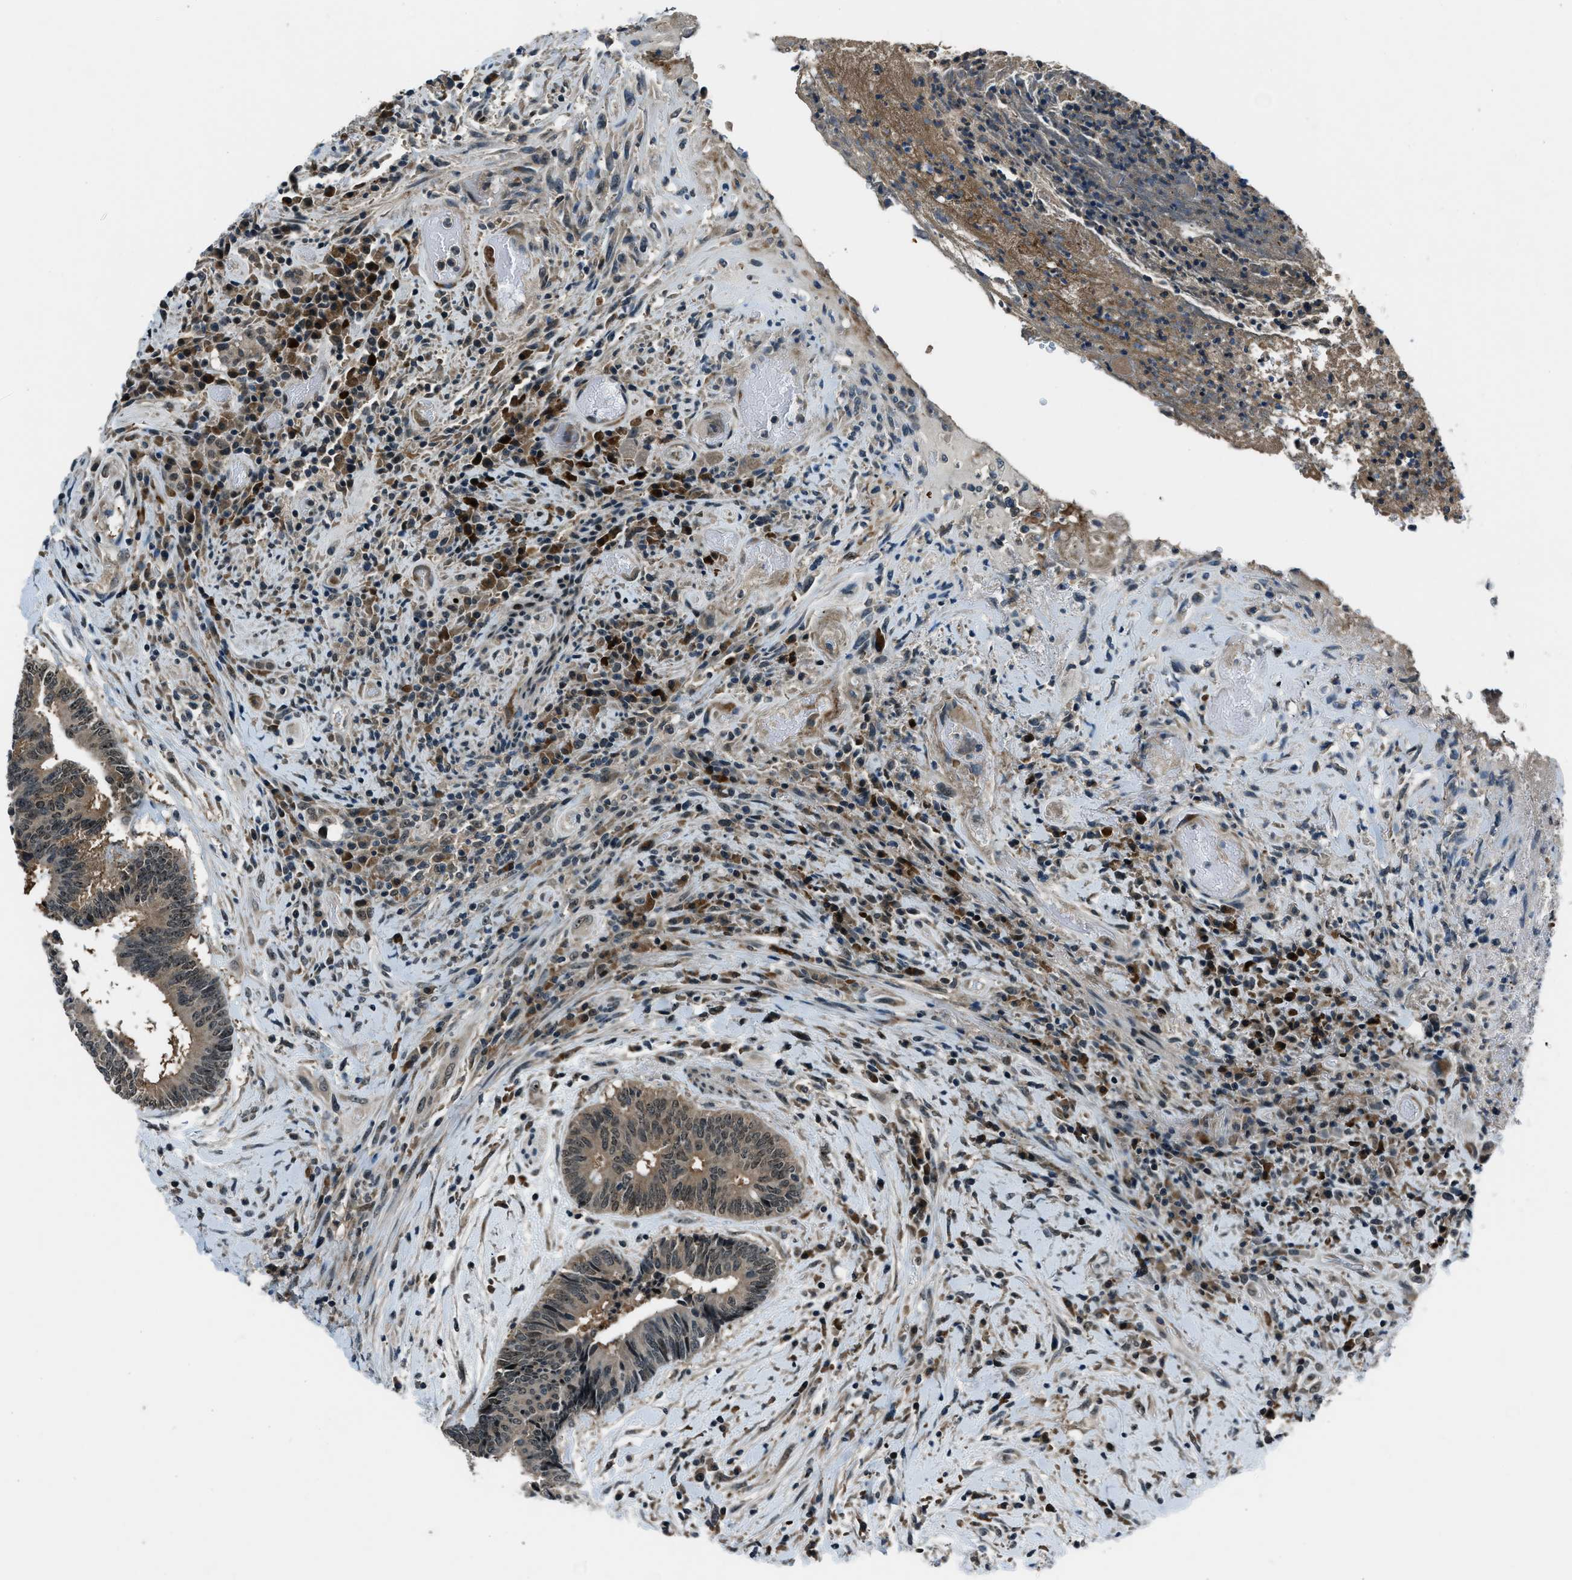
{"staining": {"intensity": "weak", "quantity": "<25%", "location": "cytoplasmic/membranous,nuclear"}, "tissue": "colorectal cancer", "cell_type": "Tumor cells", "image_type": "cancer", "snomed": [{"axis": "morphology", "description": "Adenocarcinoma, NOS"}, {"axis": "topography", "description": "Rectum"}], "caption": "This image is of colorectal cancer (adenocarcinoma) stained with immunohistochemistry (IHC) to label a protein in brown with the nuclei are counter-stained blue. There is no expression in tumor cells. The staining is performed using DAB (3,3'-diaminobenzidine) brown chromogen with nuclei counter-stained in using hematoxylin.", "gene": "ACTL9", "patient": {"sex": "male", "age": 63}}